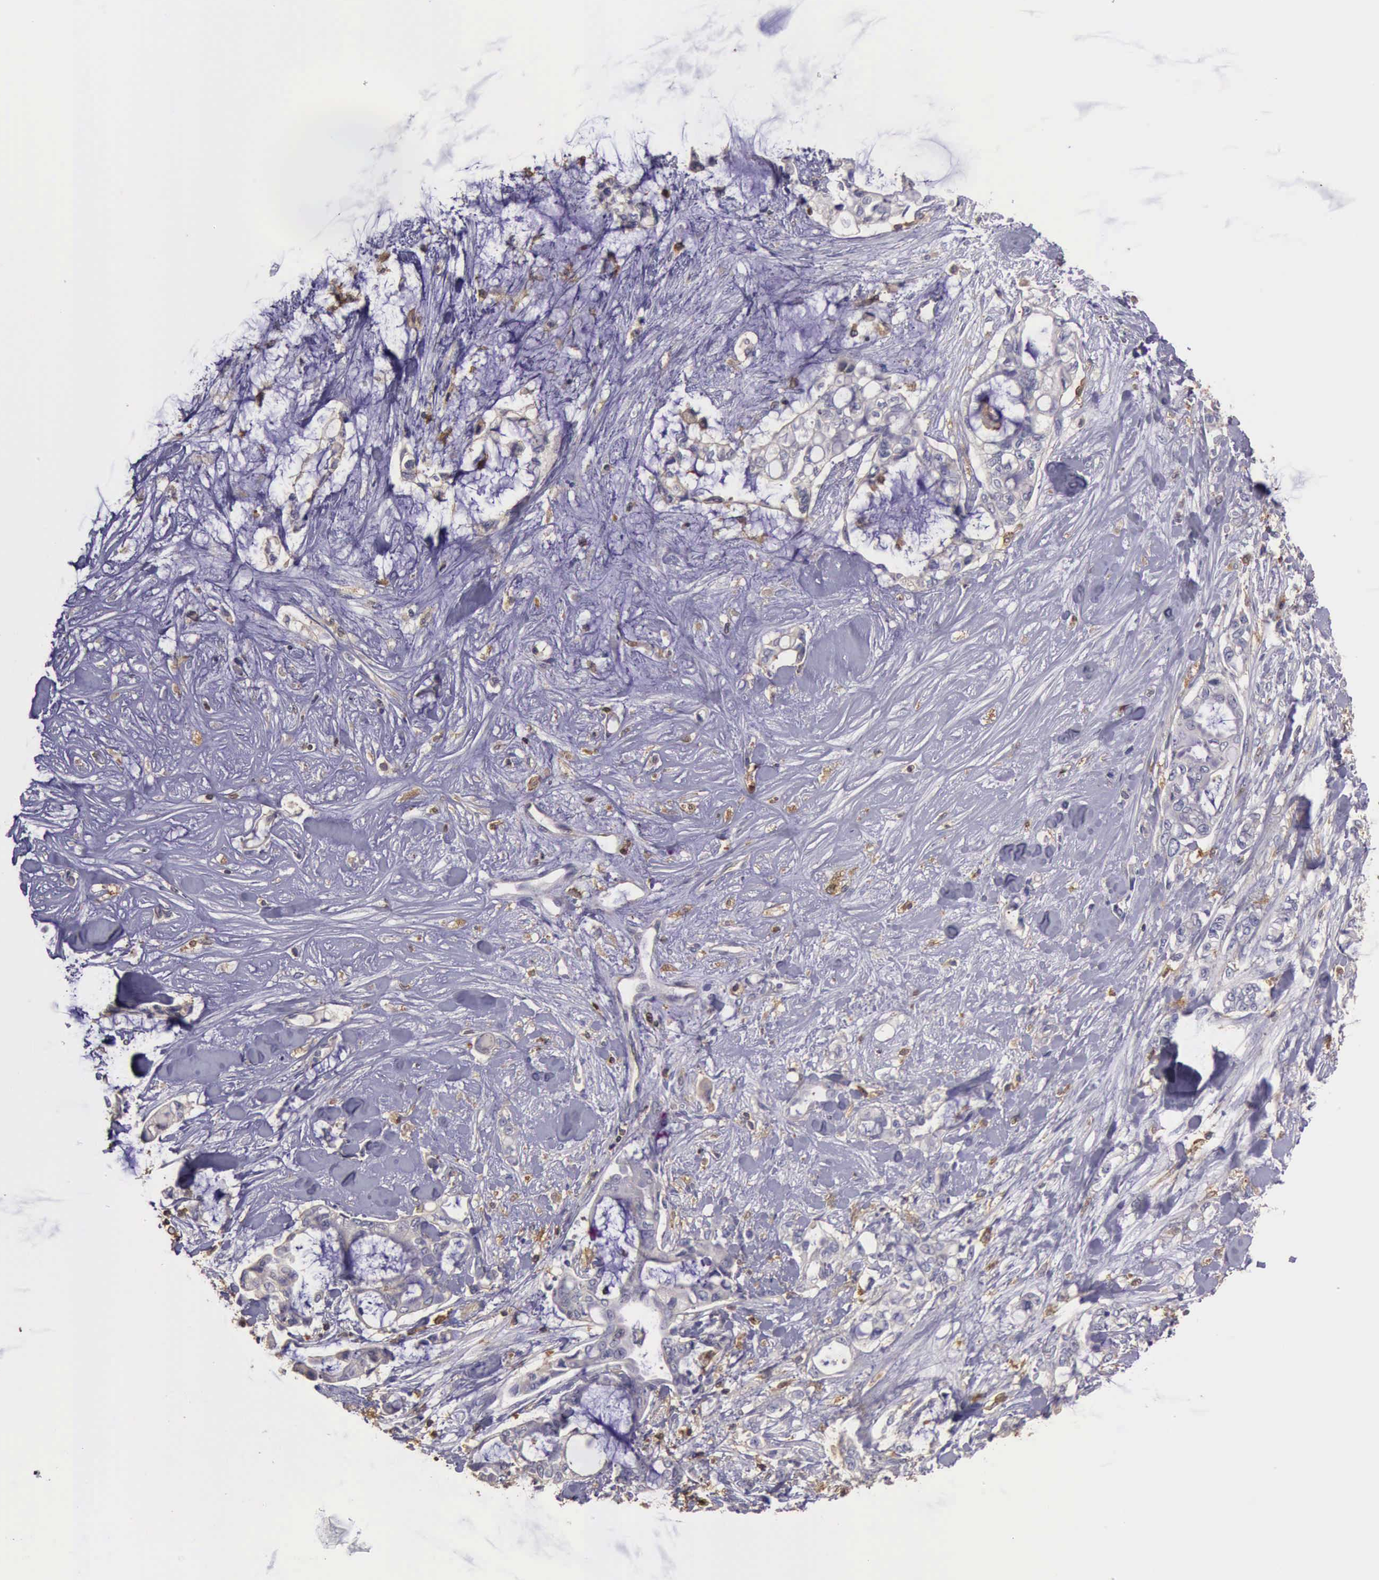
{"staining": {"intensity": "negative", "quantity": "none", "location": "none"}, "tissue": "pancreatic cancer", "cell_type": "Tumor cells", "image_type": "cancer", "snomed": [{"axis": "morphology", "description": "Adenocarcinoma, NOS"}, {"axis": "topography", "description": "Pancreas"}], "caption": "A photomicrograph of human pancreatic adenocarcinoma is negative for staining in tumor cells. (DAB IHC with hematoxylin counter stain).", "gene": "ARHGAP4", "patient": {"sex": "female", "age": 70}}